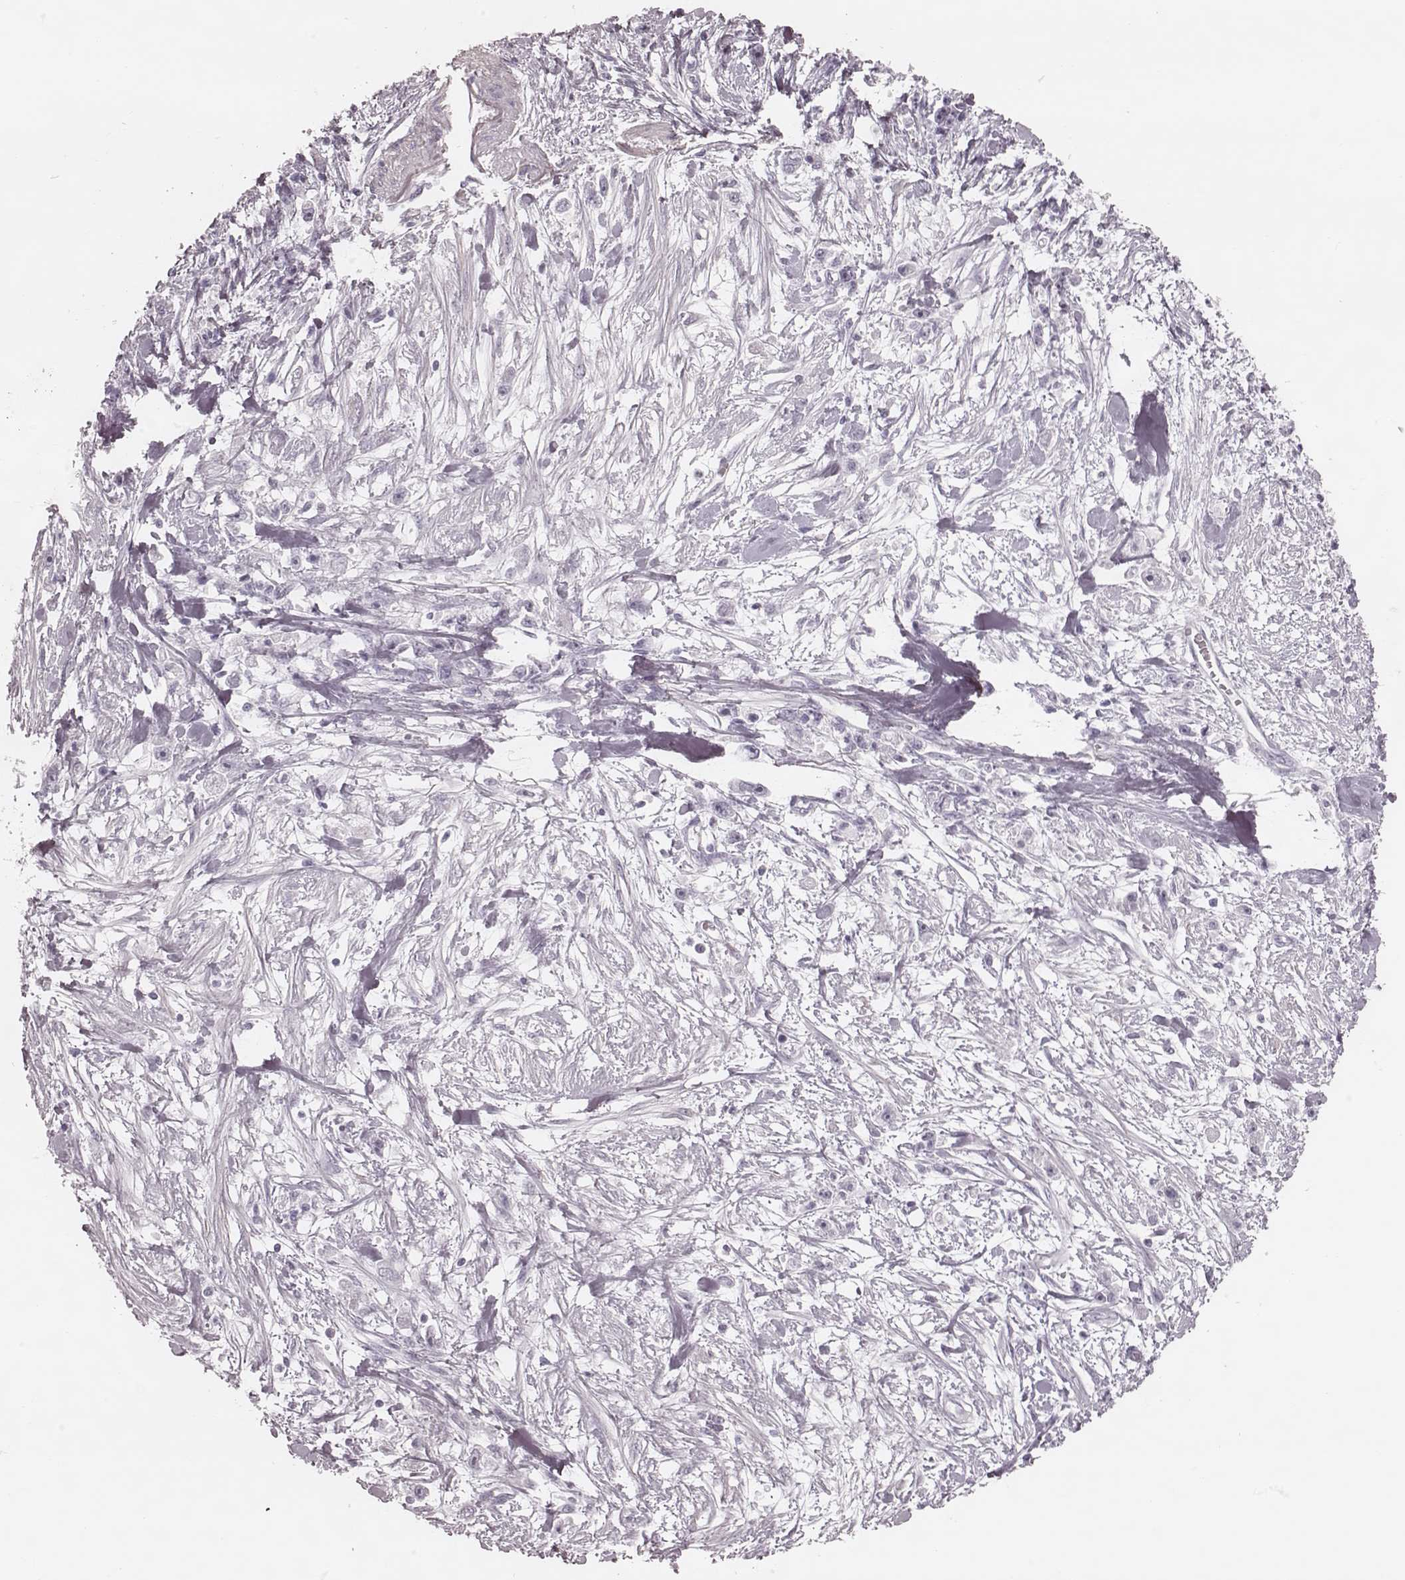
{"staining": {"intensity": "negative", "quantity": "none", "location": "none"}, "tissue": "stomach cancer", "cell_type": "Tumor cells", "image_type": "cancer", "snomed": [{"axis": "morphology", "description": "Adenocarcinoma, NOS"}, {"axis": "topography", "description": "Stomach"}], "caption": "Tumor cells are negative for protein expression in human stomach adenocarcinoma.", "gene": "KRT74", "patient": {"sex": "female", "age": 59}}